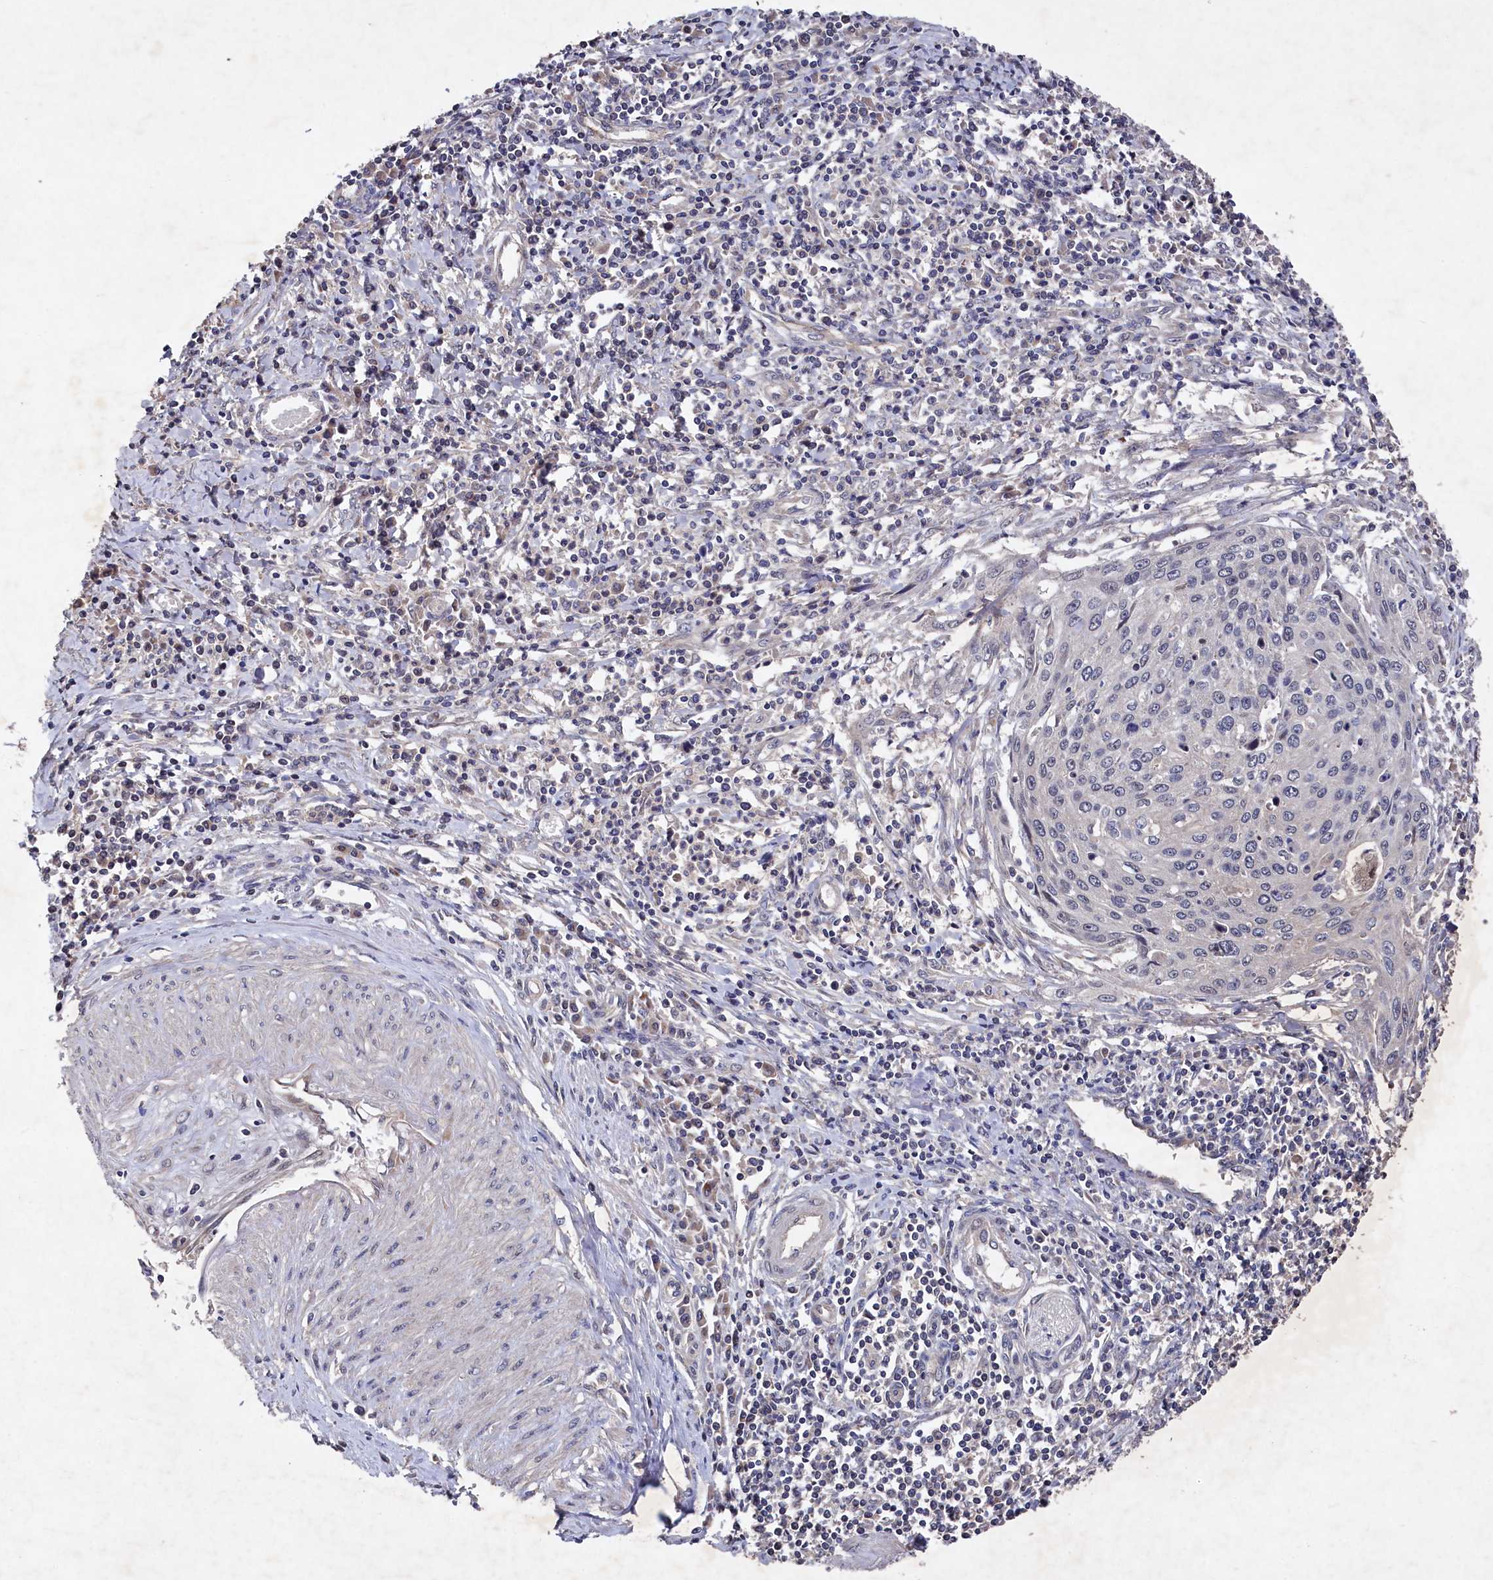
{"staining": {"intensity": "negative", "quantity": "none", "location": "none"}, "tissue": "cervical cancer", "cell_type": "Tumor cells", "image_type": "cancer", "snomed": [{"axis": "morphology", "description": "Squamous cell carcinoma, NOS"}, {"axis": "topography", "description": "Cervix"}], "caption": "Squamous cell carcinoma (cervical) was stained to show a protein in brown. There is no significant expression in tumor cells.", "gene": "SUPV3L1", "patient": {"sex": "female", "age": 32}}